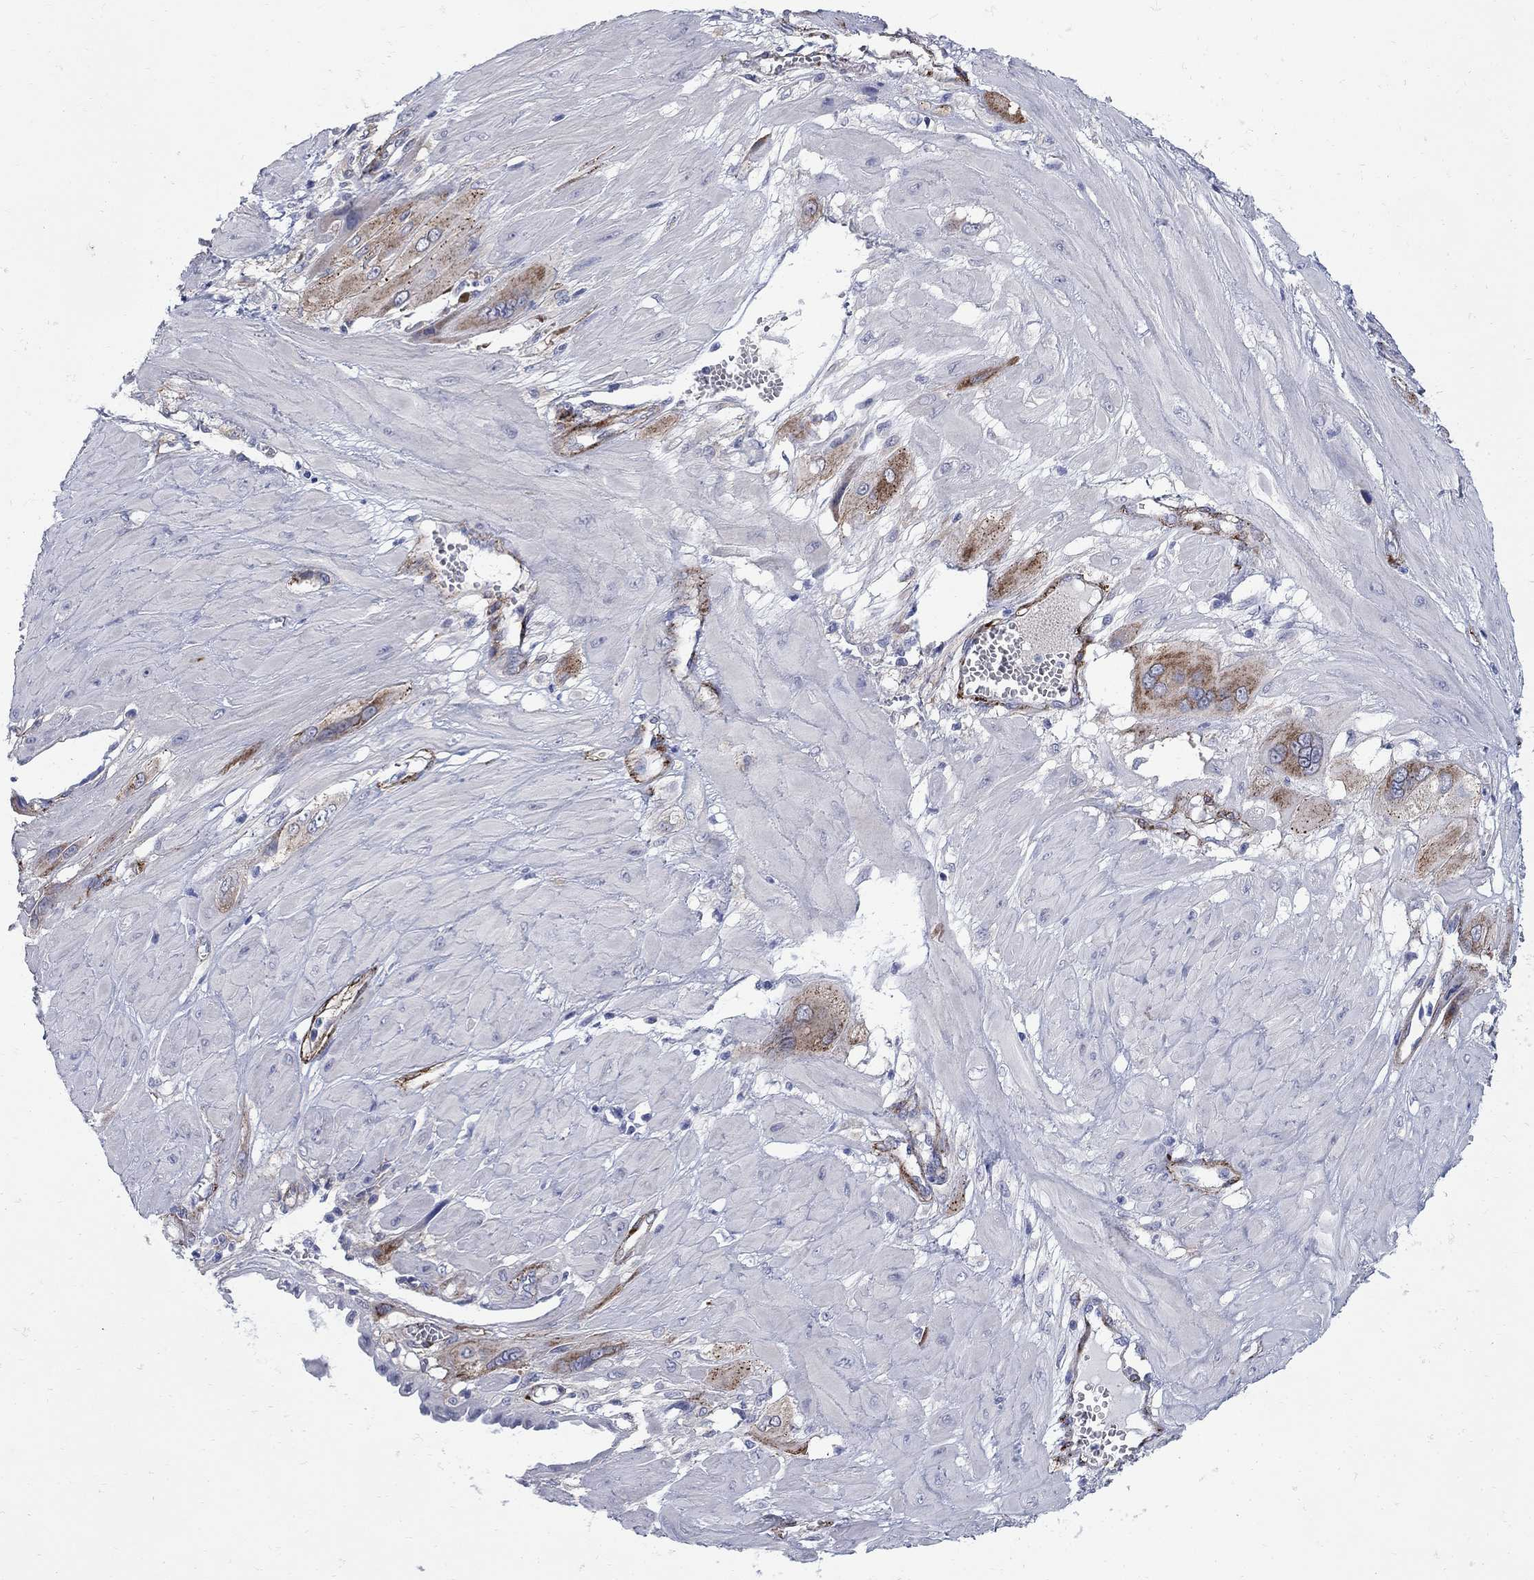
{"staining": {"intensity": "moderate", "quantity": "25%-75%", "location": "cytoplasmic/membranous"}, "tissue": "cervical cancer", "cell_type": "Tumor cells", "image_type": "cancer", "snomed": [{"axis": "morphology", "description": "Squamous cell carcinoma, NOS"}, {"axis": "topography", "description": "Cervix"}], "caption": "Immunohistochemical staining of human squamous cell carcinoma (cervical) shows medium levels of moderate cytoplasmic/membranous positivity in about 25%-75% of tumor cells. The staining was performed using DAB (3,3'-diaminobenzidine) to visualize the protein expression in brown, while the nuclei were stained in blue with hematoxylin (Magnification: 20x).", "gene": "SEPTIN8", "patient": {"sex": "female", "age": 34}}